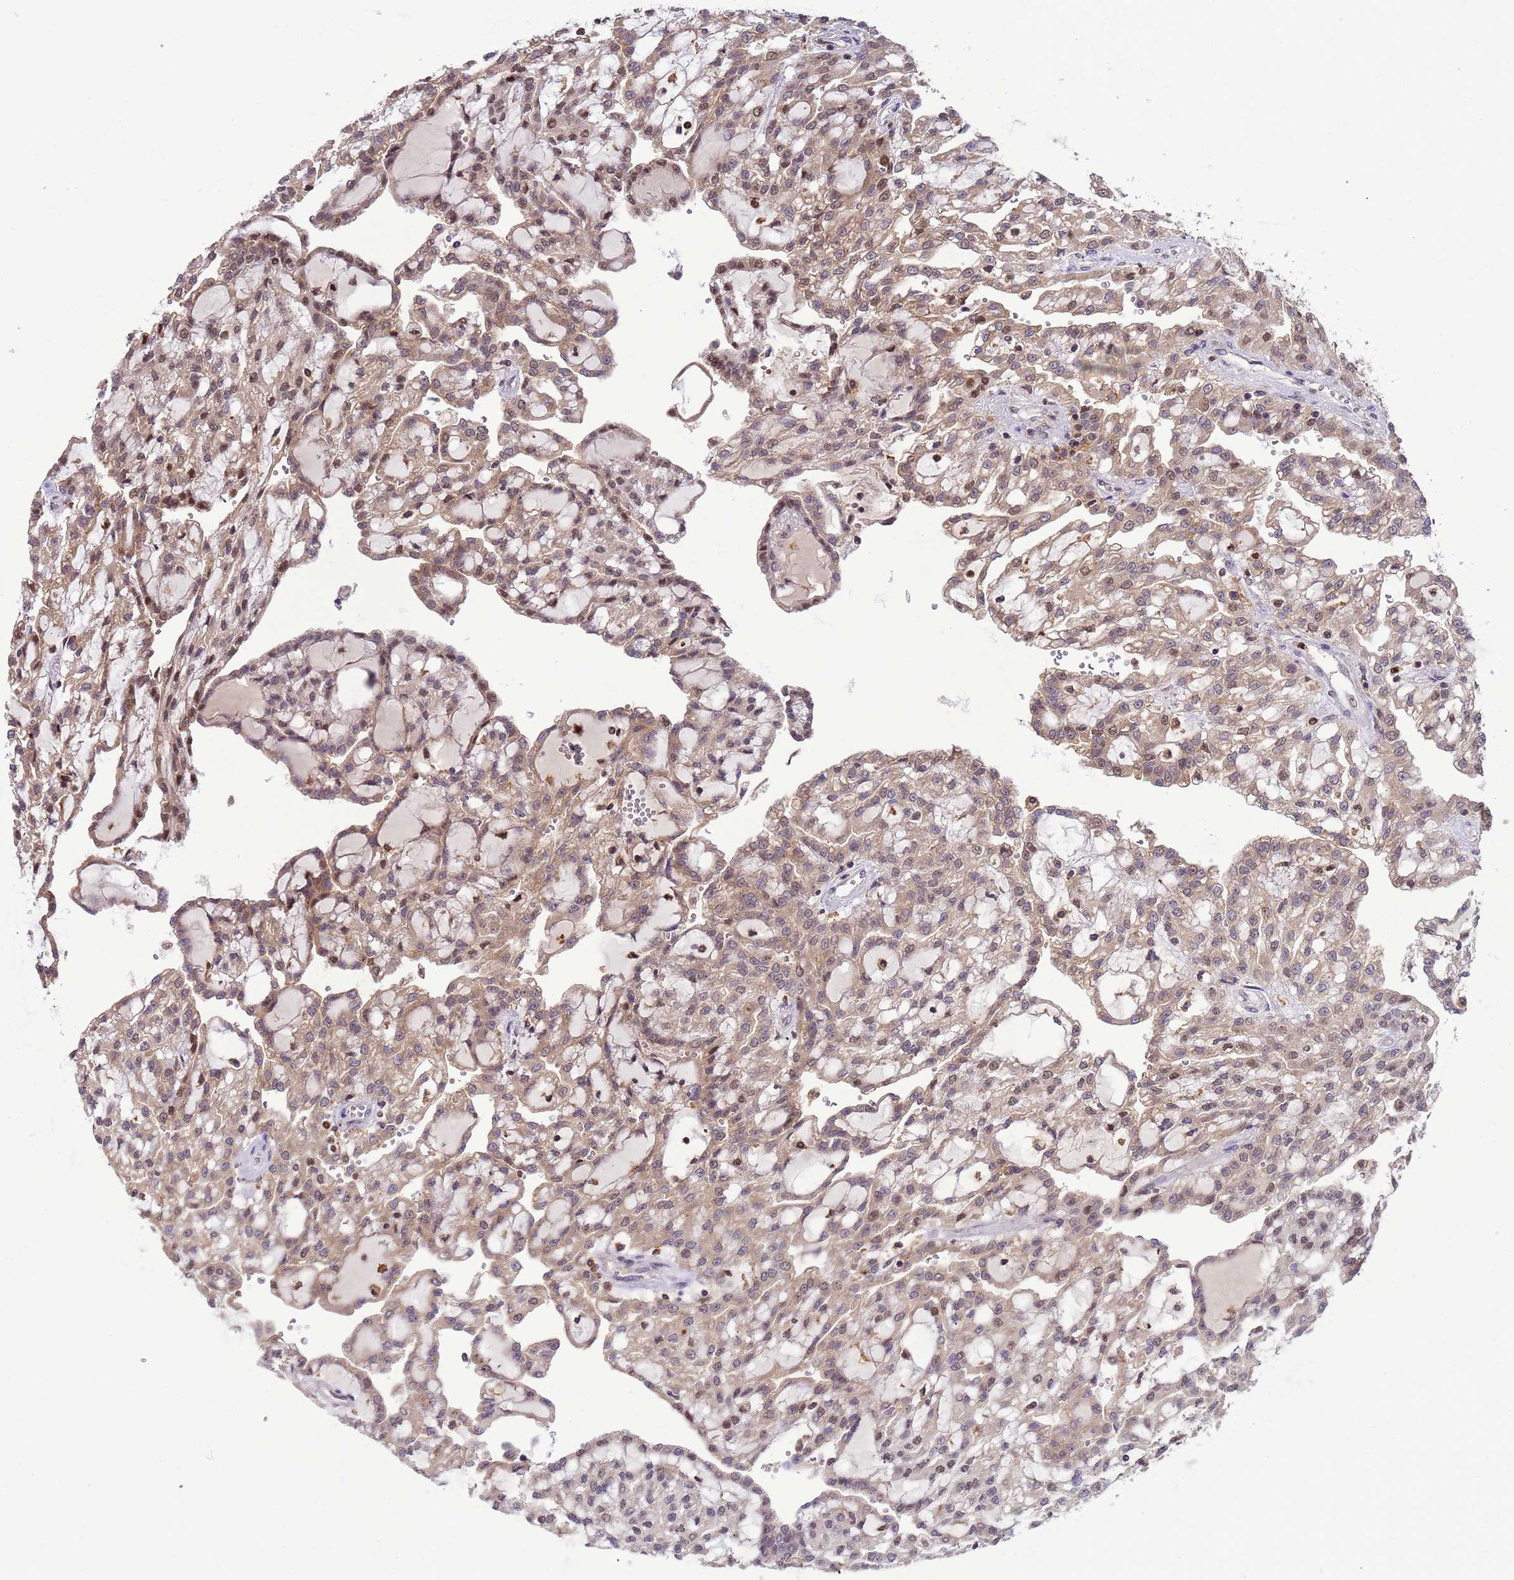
{"staining": {"intensity": "moderate", "quantity": "25%-75%", "location": "cytoplasmic/membranous,nuclear"}, "tissue": "renal cancer", "cell_type": "Tumor cells", "image_type": "cancer", "snomed": [{"axis": "morphology", "description": "Adenocarcinoma, NOS"}, {"axis": "topography", "description": "Kidney"}], "caption": "A micrograph showing moderate cytoplasmic/membranous and nuclear expression in about 25%-75% of tumor cells in renal cancer, as visualized by brown immunohistochemical staining.", "gene": "CD53", "patient": {"sex": "male", "age": 63}}